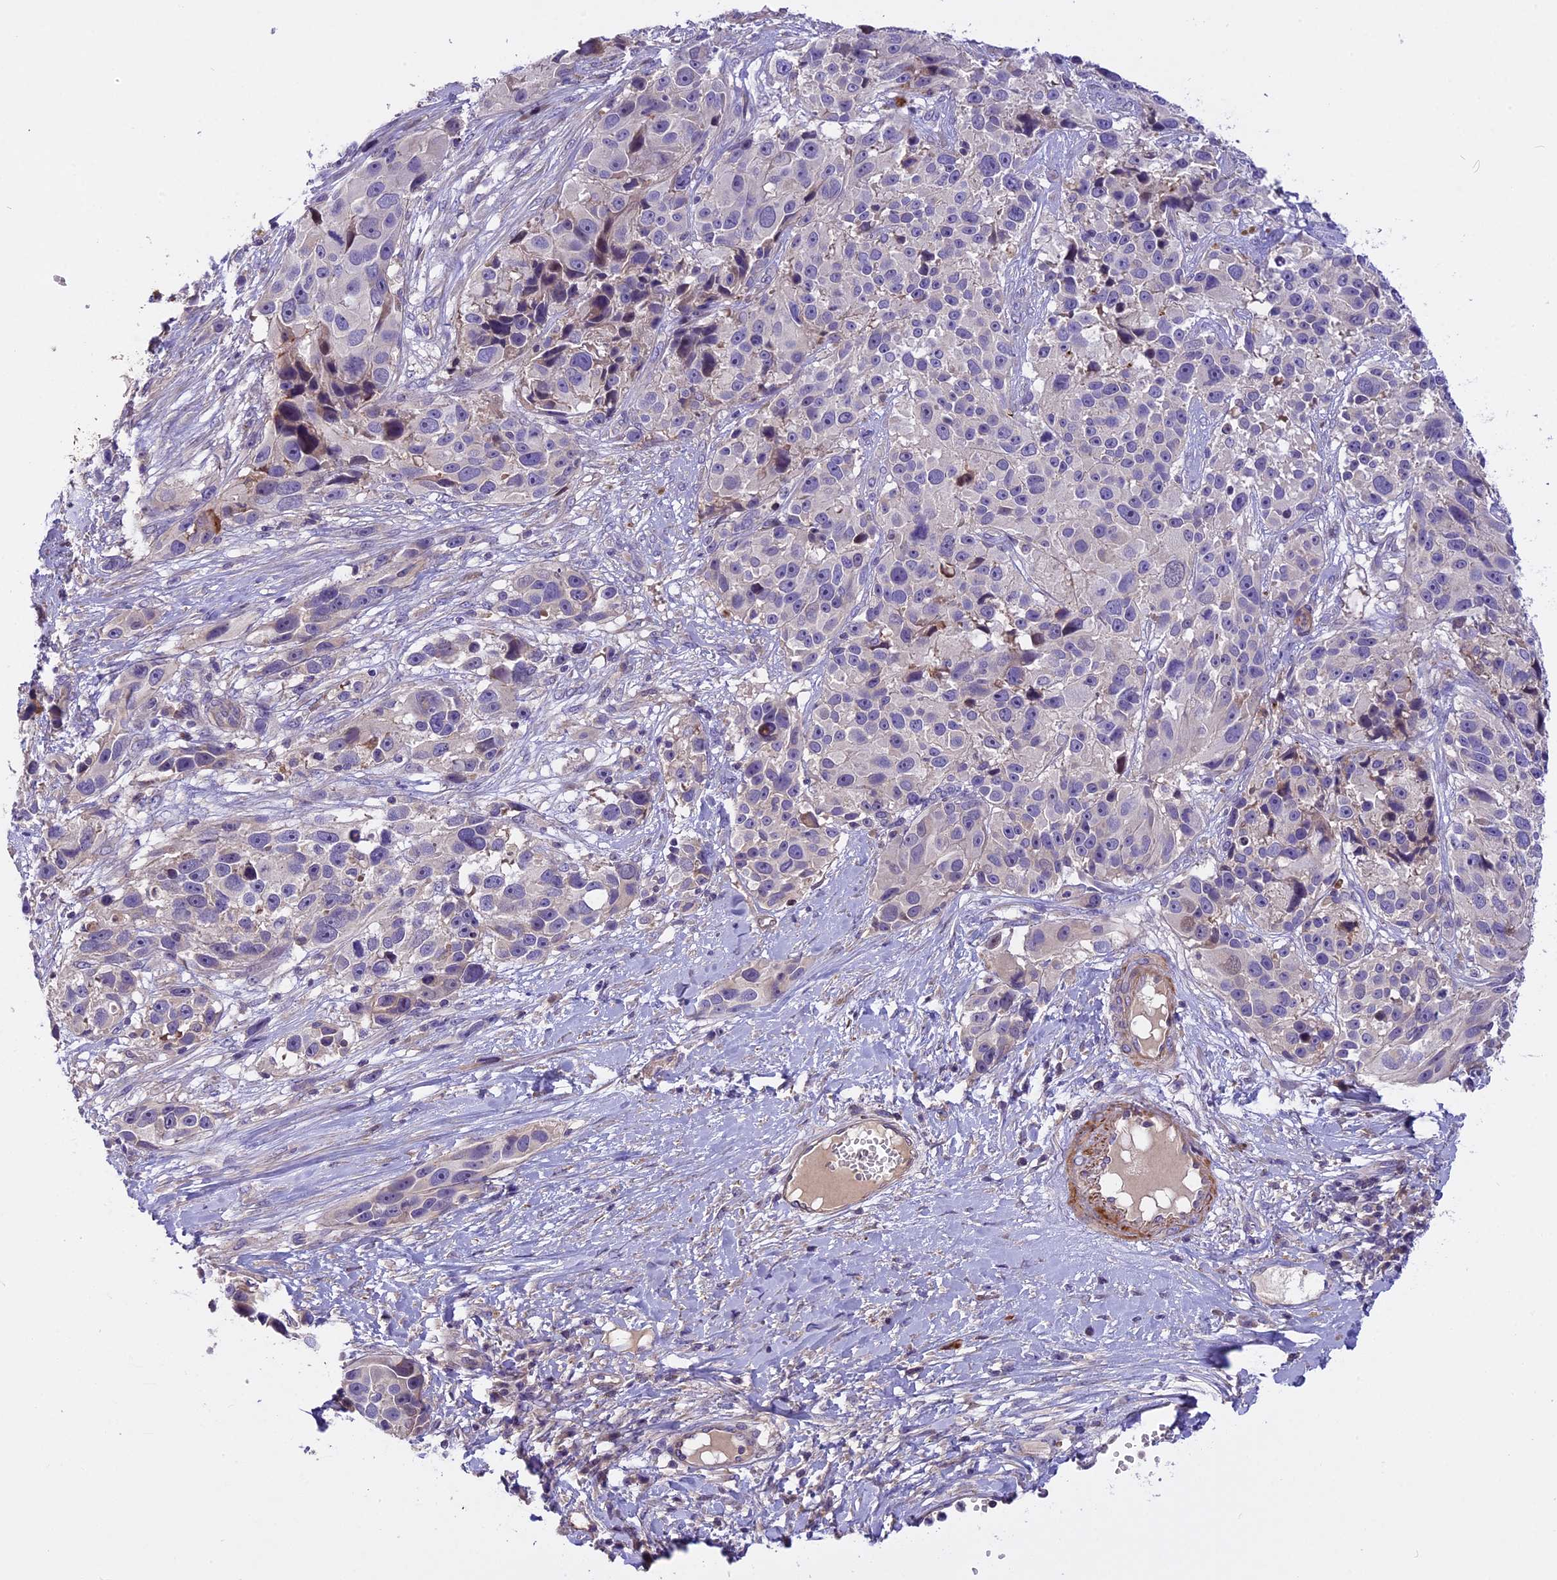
{"staining": {"intensity": "negative", "quantity": "none", "location": "none"}, "tissue": "melanoma", "cell_type": "Tumor cells", "image_type": "cancer", "snomed": [{"axis": "morphology", "description": "Malignant melanoma, NOS"}, {"axis": "topography", "description": "Skin"}], "caption": "Immunohistochemistry of malignant melanoma demonstrates no expression in tumor cells. (Immunohistochemistry (ihc), brightfield microscopy, high magnification).", "gene": "FAM98C", "patient": {"sex": "male", "age": 84}}